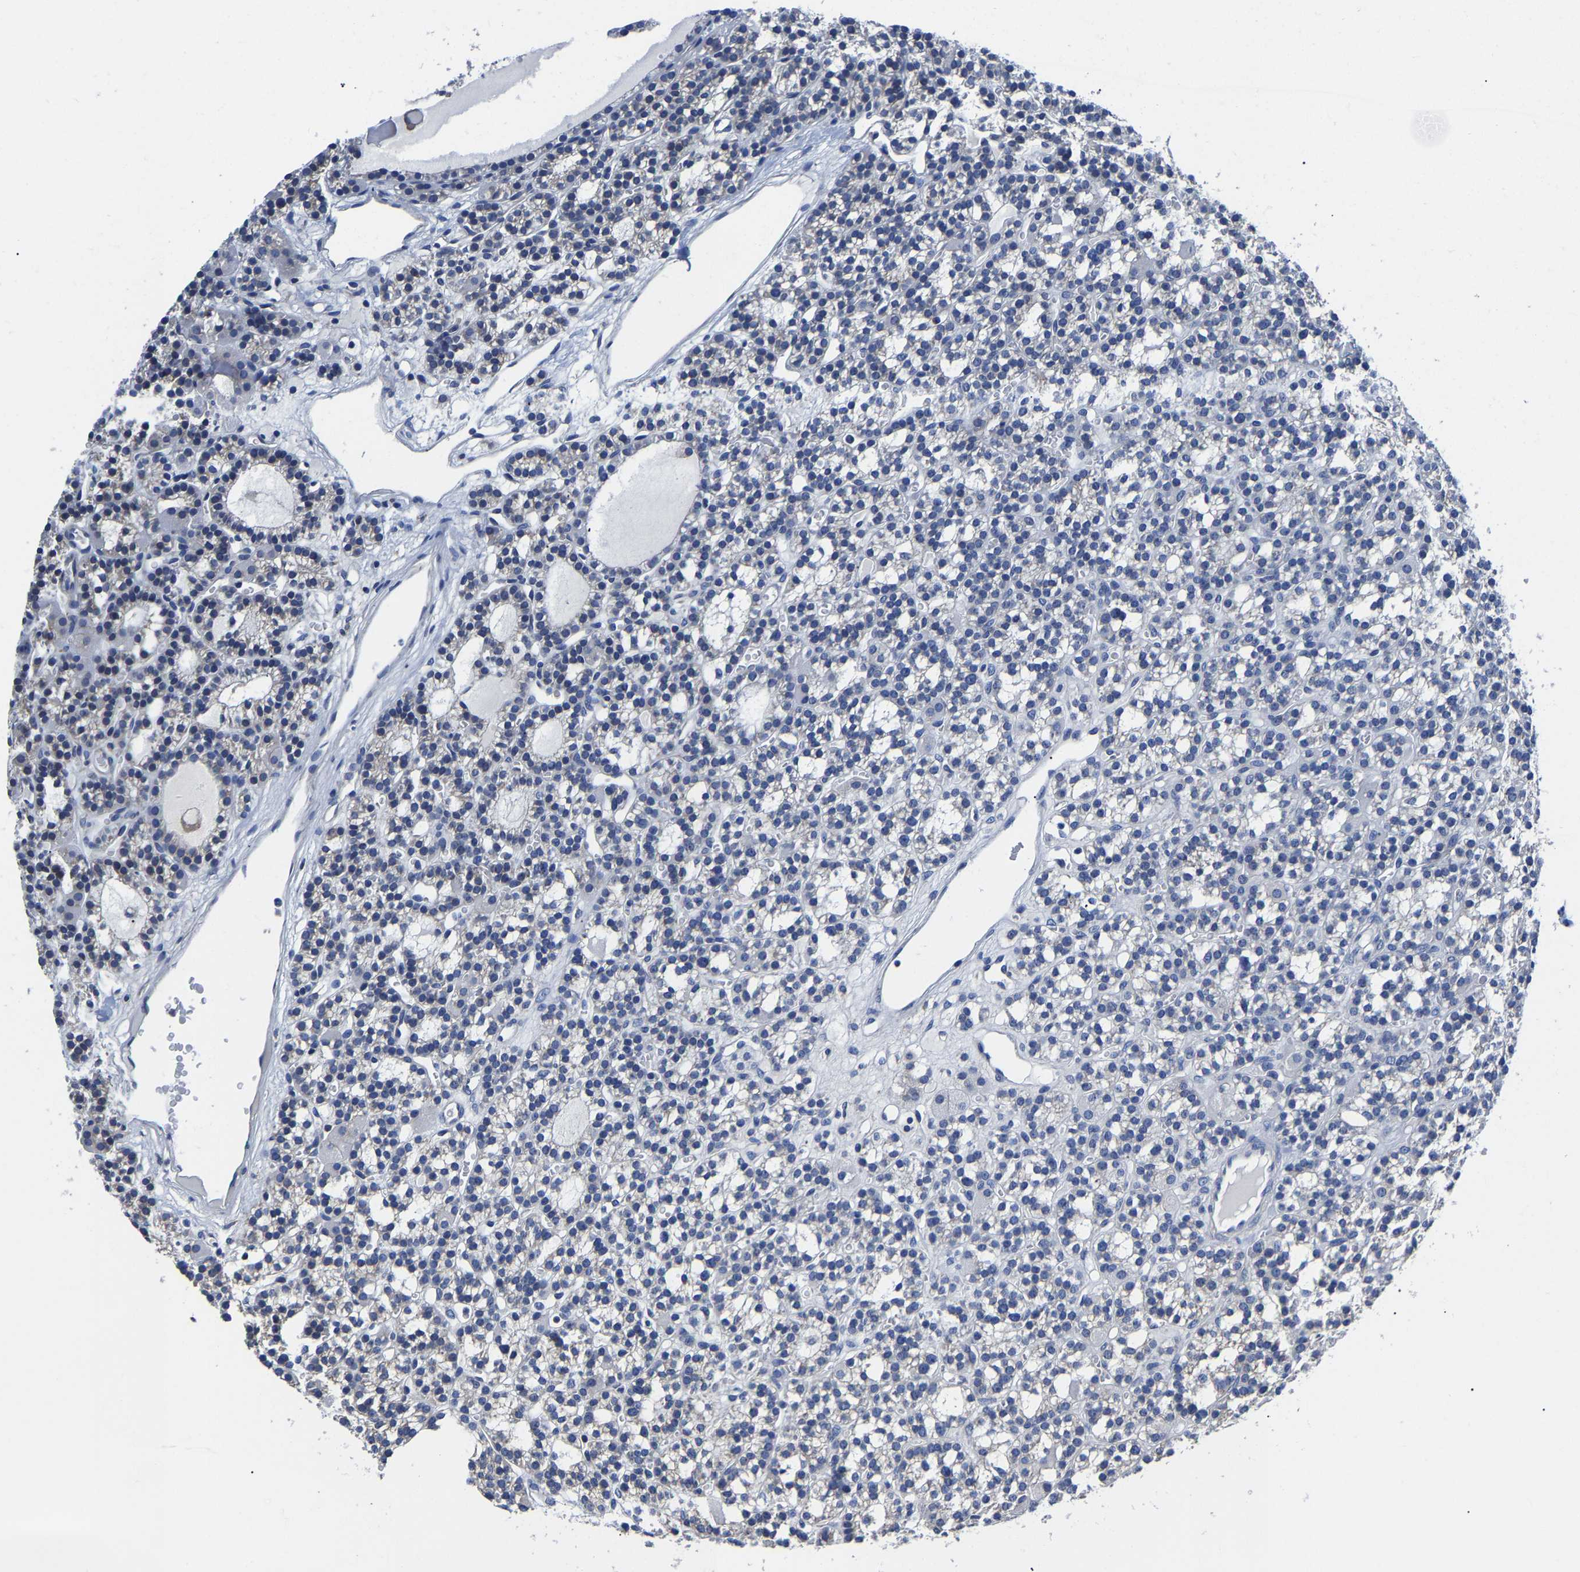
{"staining": {"intensity": "negative", "quantity": "none", "location": "none"}, "tissue": "parathyroid gland", "cell_type": "Glandular cells", "image_type": "normal", "snomed": [{"axis": "morphology", "description": "Normal tissue, NOS"}, {"axis": "morphology", "description": "Adenoma, NOS"}, {"axis": "topography", "description": "Parathyroid gland"}], "caption": "Glandular cells are negative for protein expression in benign human parathyroid gland.", "gene": "SRPK2", "patient": {"sex": "female", "age": 58}}